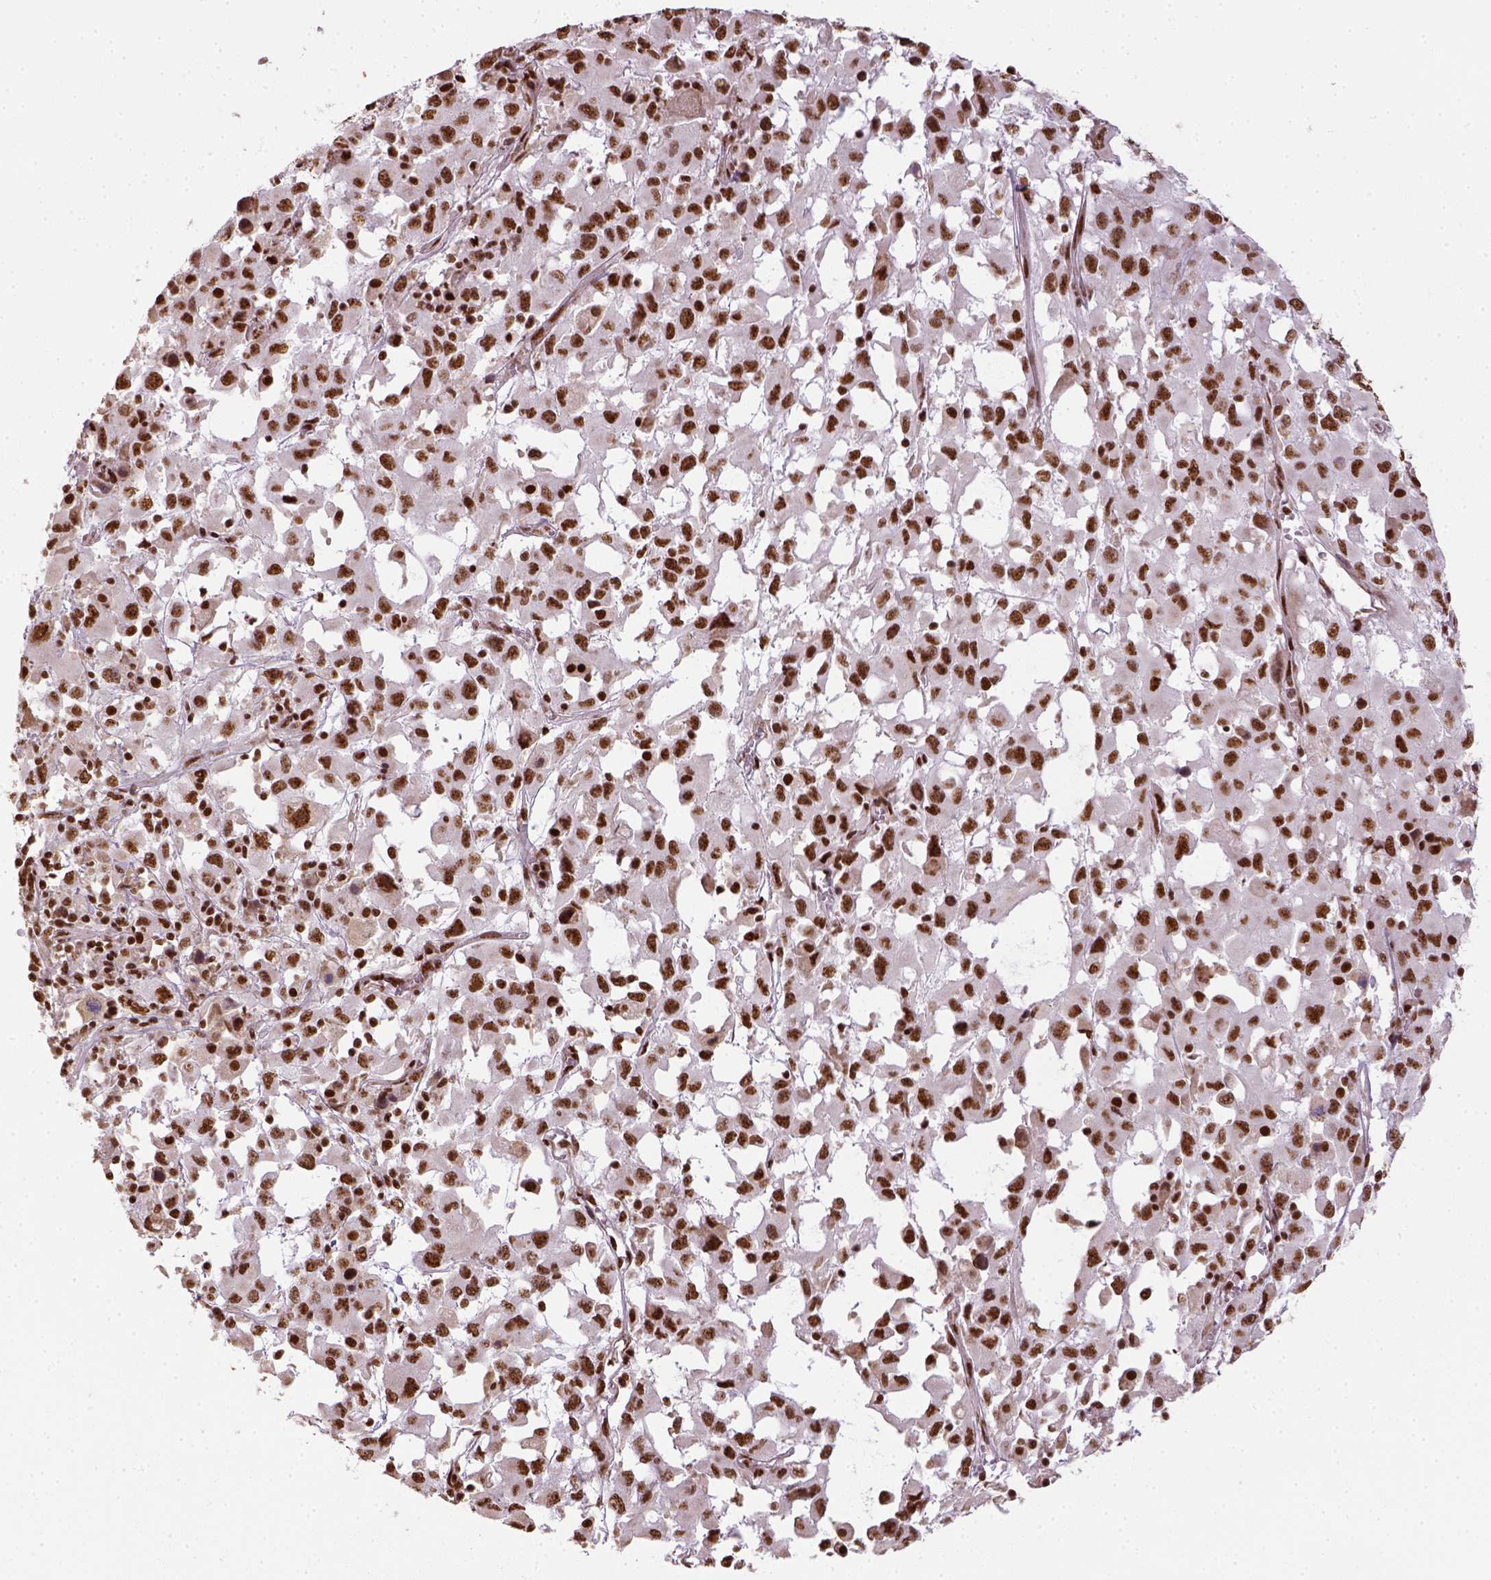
{"staining": {"intensity": "strong", "quantity": ">75%", "location": "nuclear"}, "tissue": "melanoma", "cell_type": "Tumor cells", "image_type": "cancer", "snomed": [{"axis": "morphology", "description": "Malignant melanoma, Metastatic site"}, {"axis": "topography", "description": "Soft tissue"}], "caption": "Brown immunohistochemical staining in malignant melanoma (metastatic site) exhibits strong nuclear expression in about >75% of tumor cells.", "gene": "CCAR1", "patient": {"sex": "male", "age": 50}}